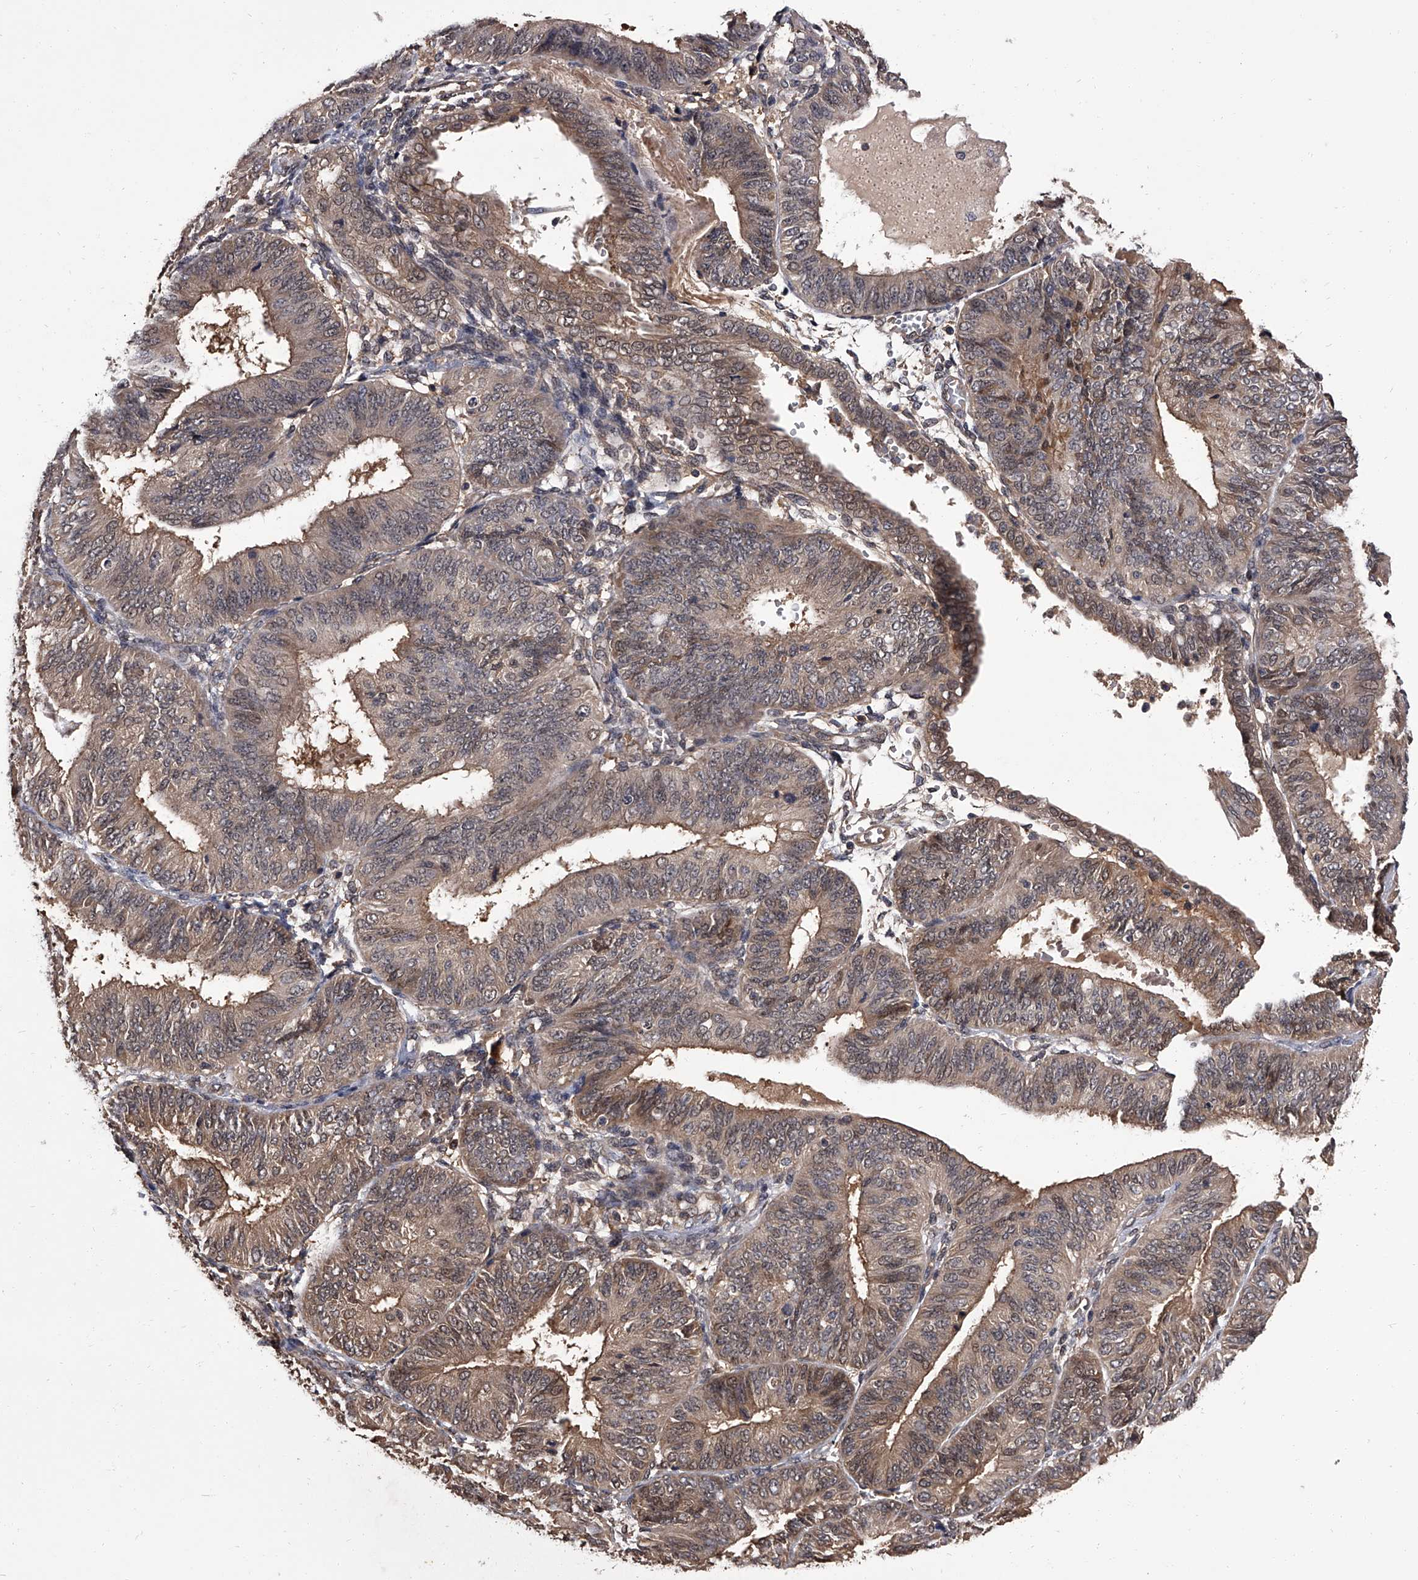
{"staining": {"intensity": "weak", "quantity": ">75%", "location": "cytoplasmic/membranous"}, "tissue": "endometrial cancer", "cell_type": "Tumor cells", "image_type": "cancer", "snomed": [{"axis": "morphology", "description": "Adenocarcinoma, NOS"}, {"axis": "topography", "description": "Endometrium"}], "caption": "IHC micrograph of neoplastic tissue: human endometrial cancer stained using immunohistochemistry (IHC) exhibits low levels of weak protein expression localized specifically in the cytoplasmic/membranous of tumor cells, appearing as a cytoplasmic/membranous brown color.", "gene": "SLC18B1", "patient": {"sex": "female", "age": 58}}